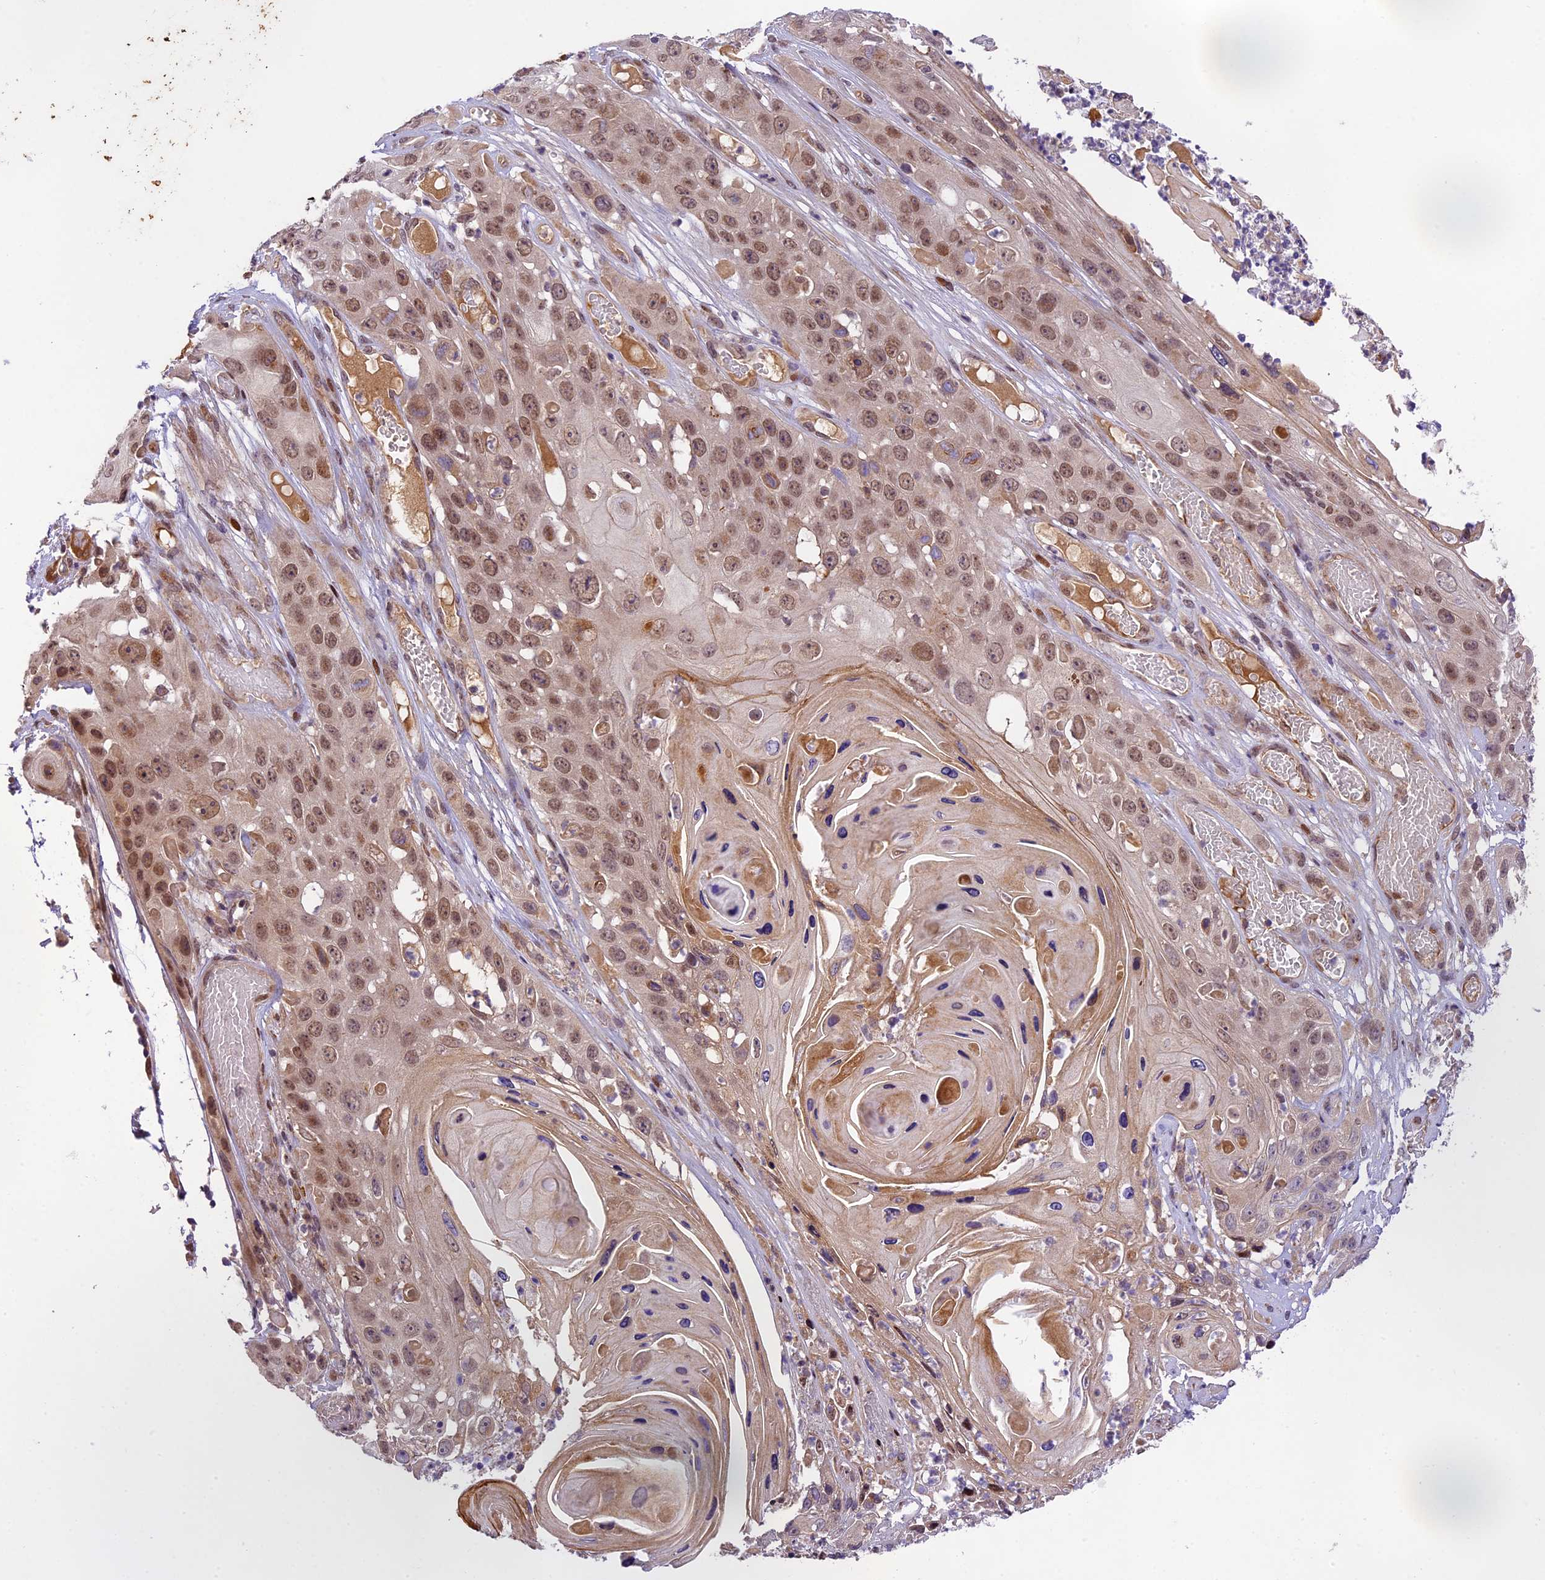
{"staining": {"intensity": "moderate", "quantity": ">75%", "location": "nuclear"}, "tissue": "skin cancer", "cell_type": "Tumor cells", "image_type": "cancer", "snomed": [{"axis": "morphology", "description": "Squamous cell carcinoma, NOS"}, {"axis": "topography", "description": "Skin"}], "caption": "Protein positivity by immunohistochemistry (IHC) shows moderate nuclear expression in about >75% of tumor cells in squamous cell carcinoma (skin). The protein is stained brown, and the nuclei are stained in blue (DAB IHC with brightfield microscopy, high magnification).", "gene": "NEK8", "patient": {"sex": "male", "age": 55}}